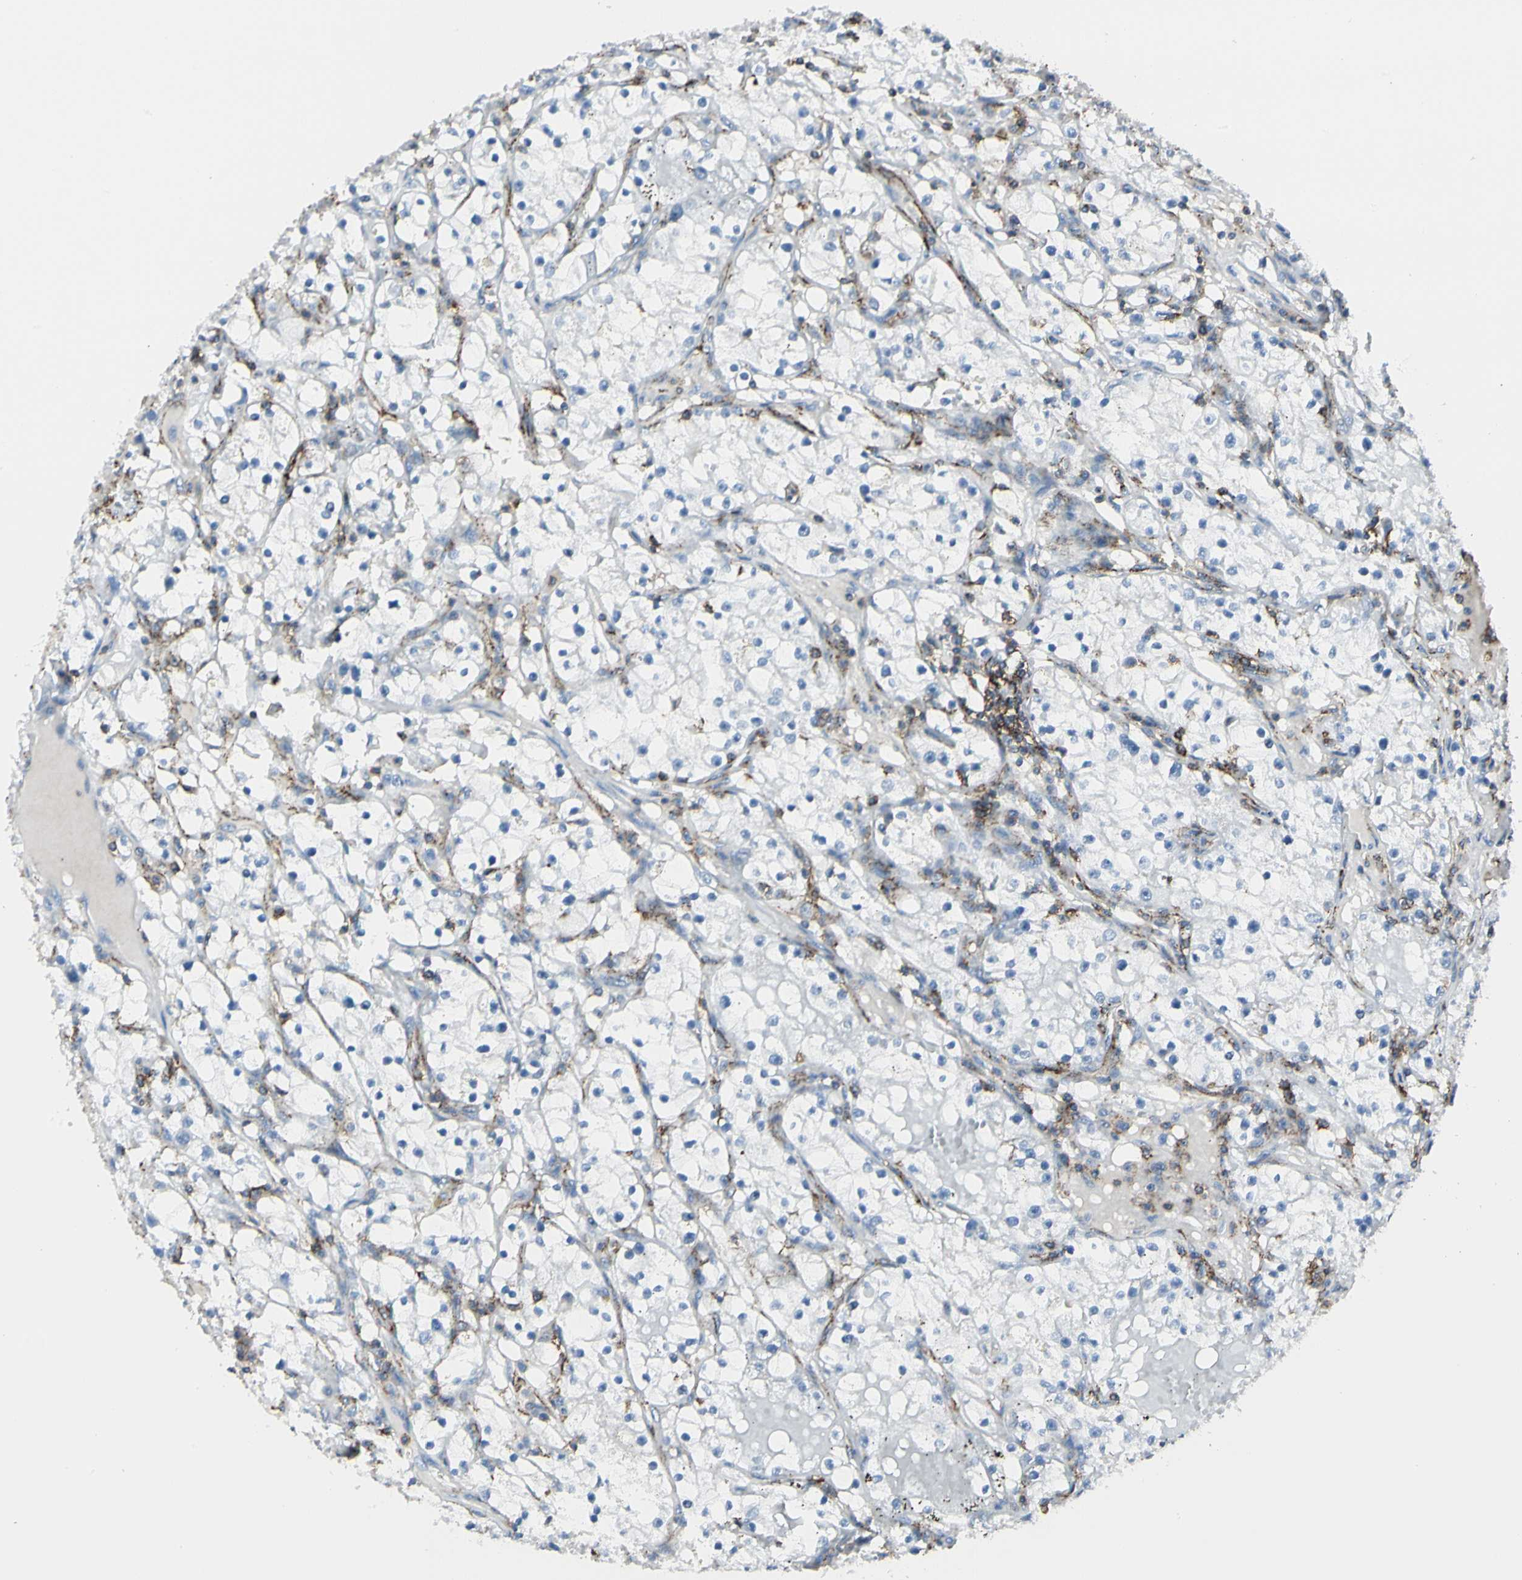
{"staining": {"intensity": "negative", "quantity": "none", "location": "none"}, "tissue": "renal cancer", "cell_type": "Tumor cells", "image_type": "cancer", "snomed": [{"axis": "morphology", "description": "Adenocarcinoma, NOS"}, {"axis": "topography", "description": "Kidney"}], "caption": "The immunohistochemistry photomicrograph has no significant expression in tumor cells of adenocarcinoma (renal) tissue.", "gene": "CLEC2B", "patient": {"sex": "male", "age": 56}}